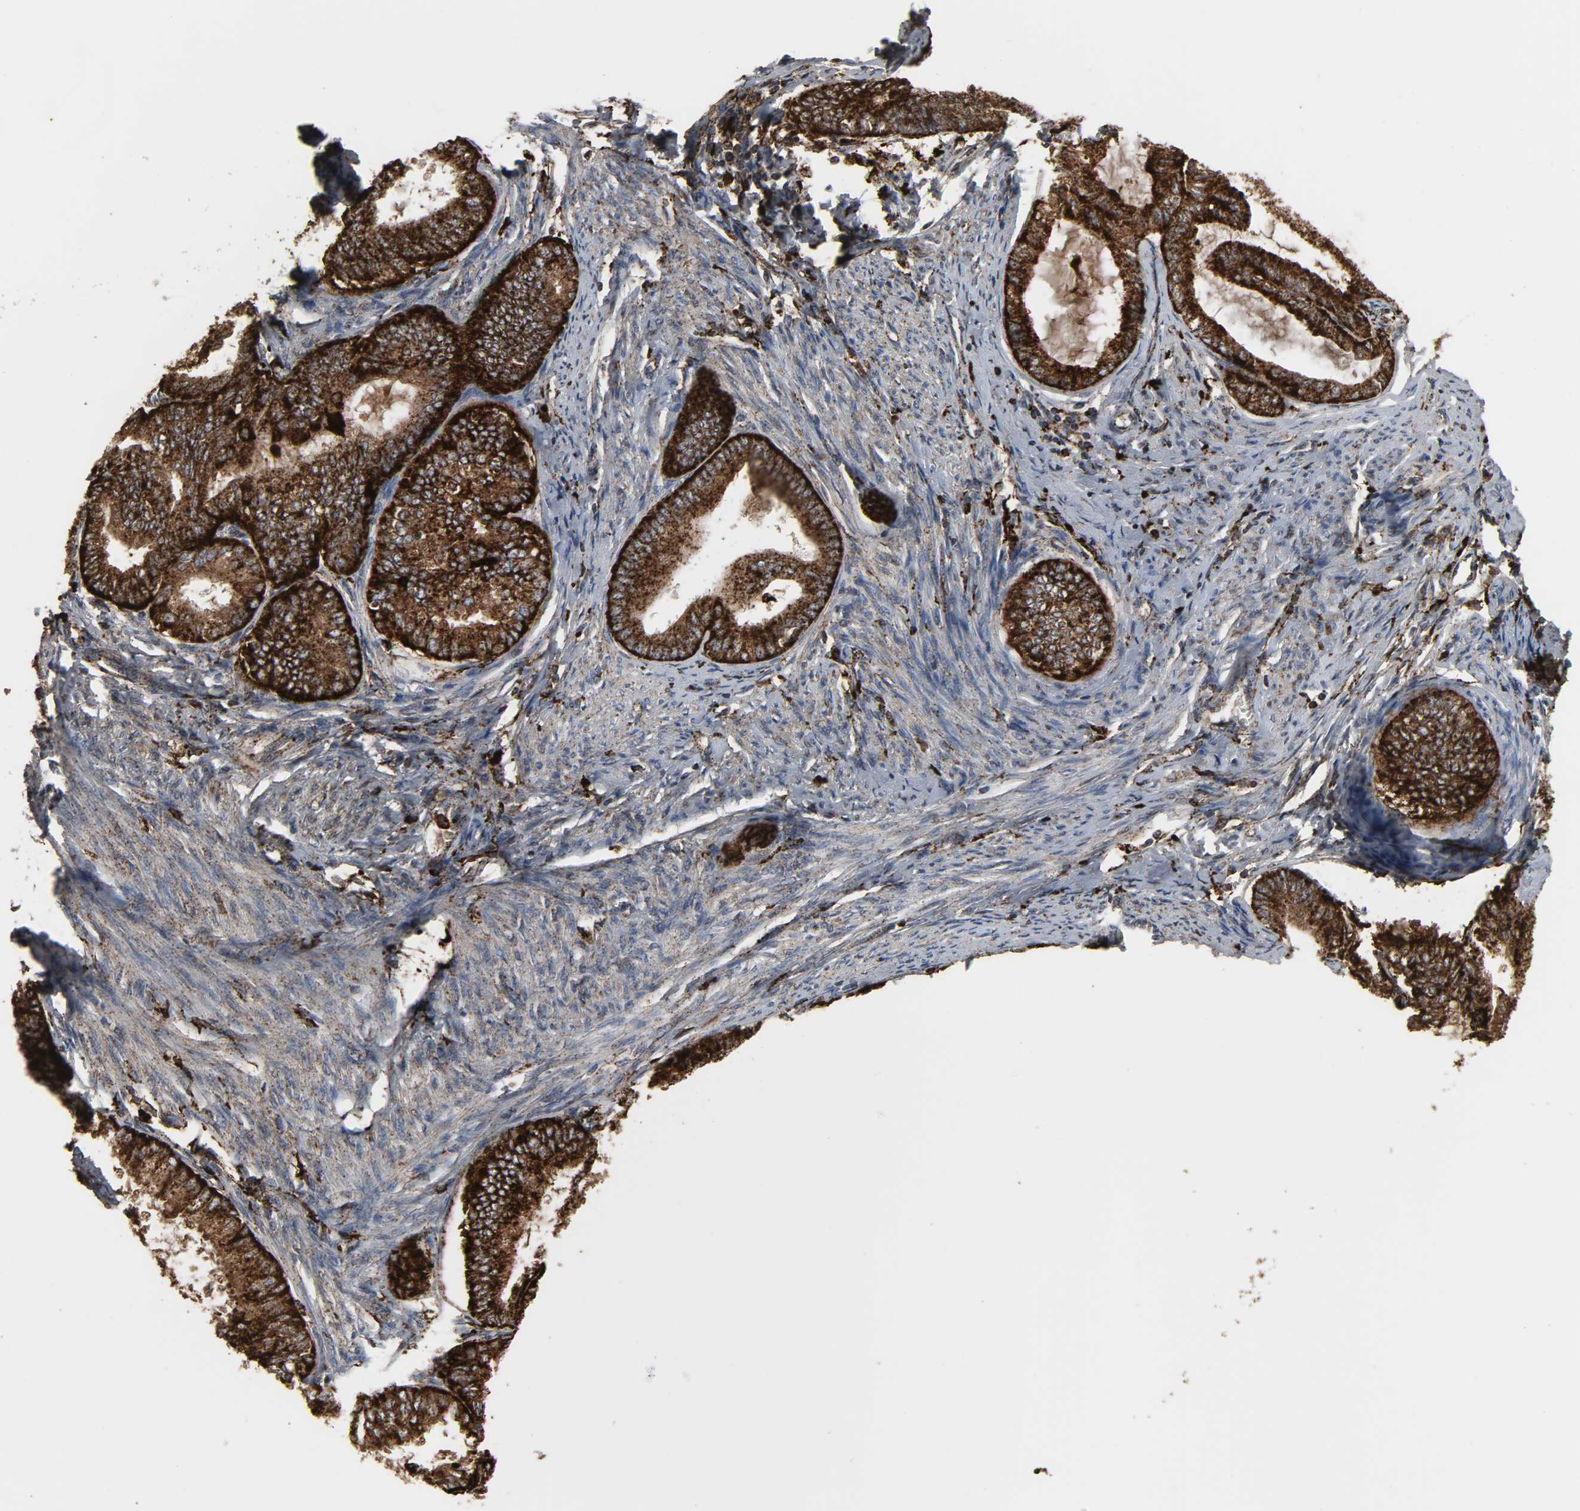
{"staining": {"intensity": "strong", "quantity": ">75%", "location": "cytoplasmic/membranous"}, "tissue": "endometrial cancer", "cell_type": "Tumor cells", "image_type": "cancer", "snomed": [{"axis": "morphology", "description": "Adenocarcinoma, NOS"}, {"axis": "topography", "description": "Endometrium"}], "caption": "Immunohistochemistry (IHC) image of endometrial adenocarcinoma stained for a protein (brown), which shows high levels of strong cytoplasmic/membranous staining in about >75% of tumor cells.", "gene": "PSAP", "patient": {"sex": "female", "age": 86}}